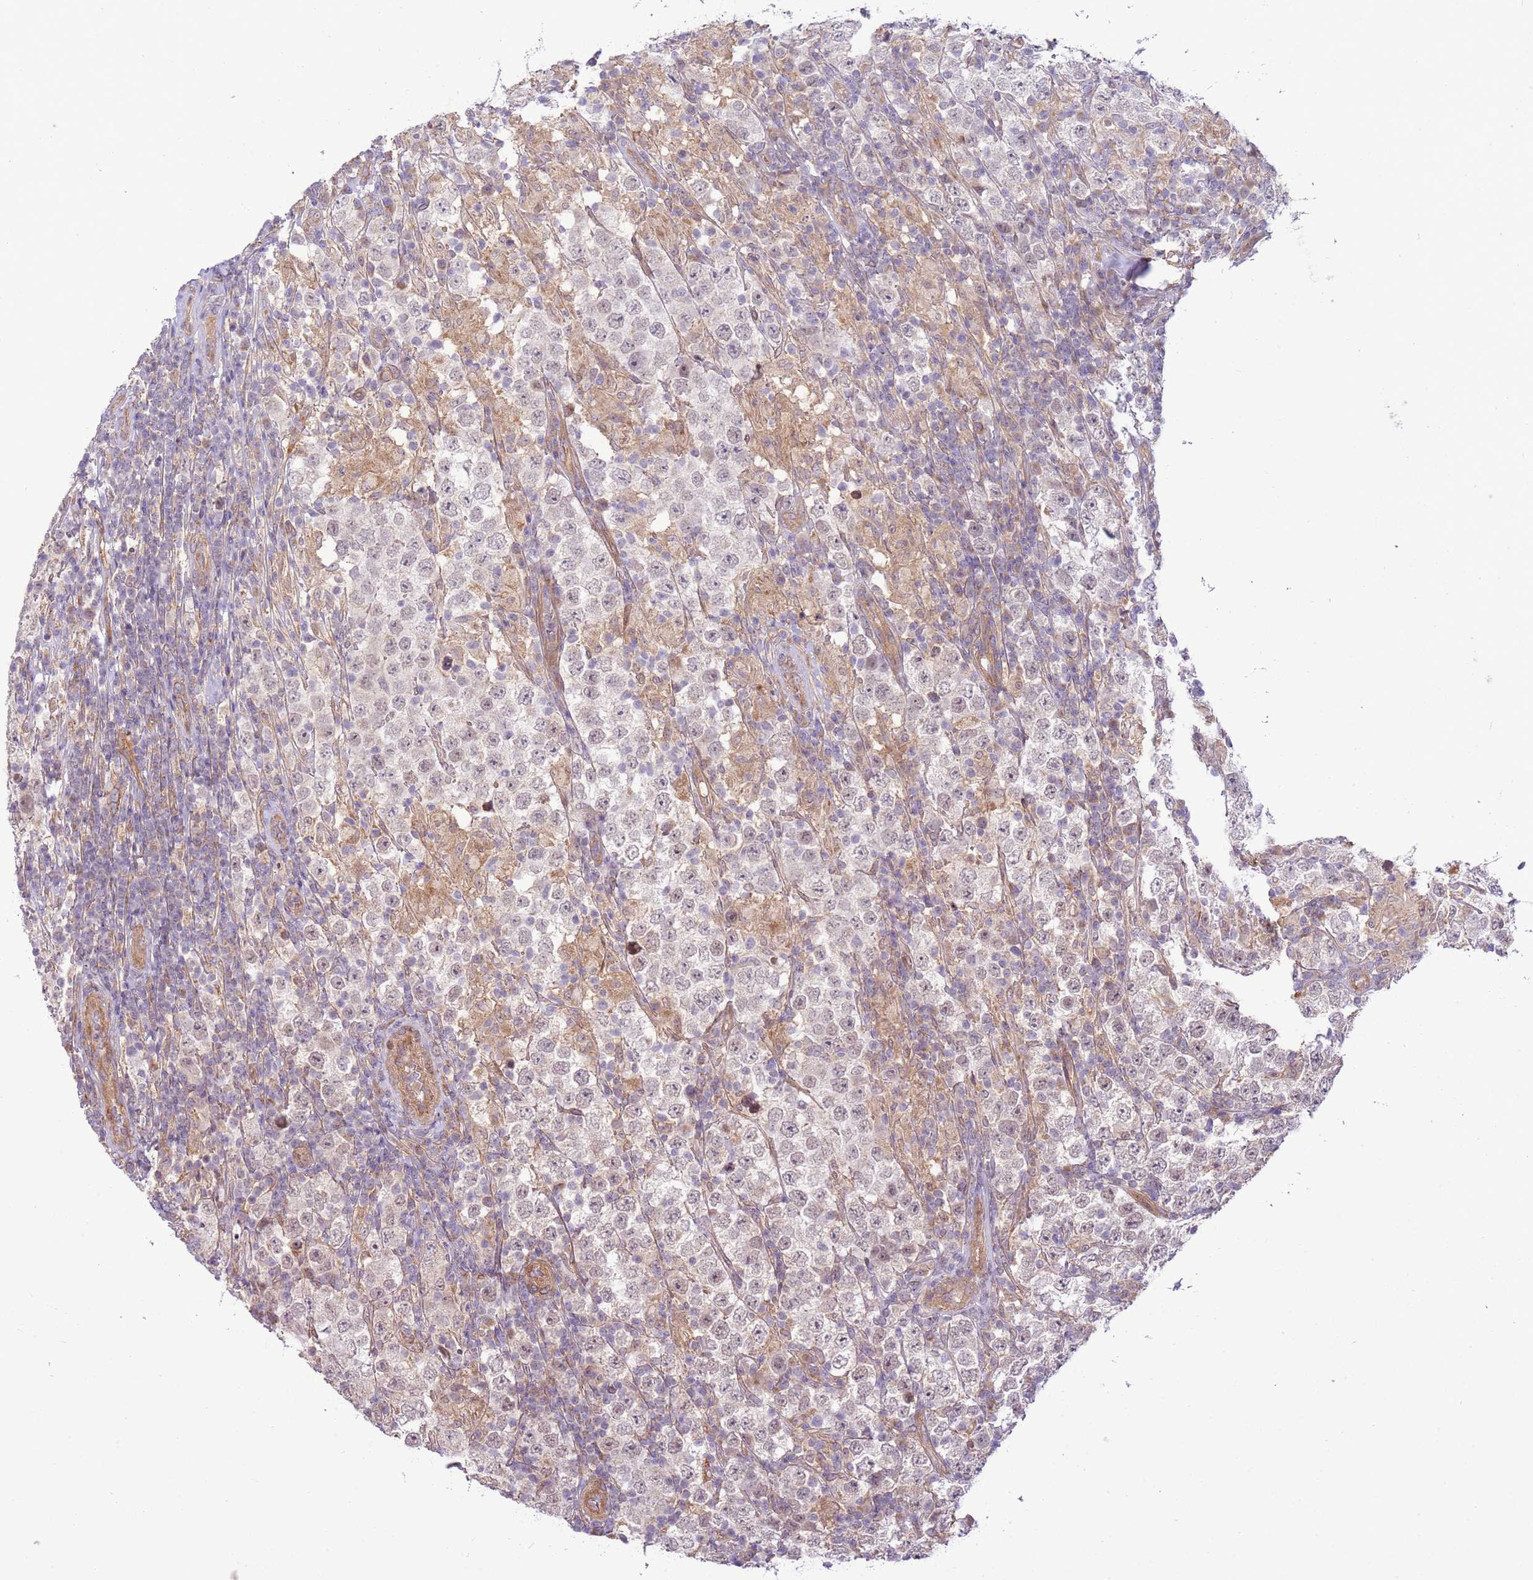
{"staining": {"intensity": "negative", "quantity": "none", "location": "none"}, "tissue": "testis cancer", "cell_type": "Tumor cells", "image_type": "cancer", "snomed": [{"axis": "morphology", "description": "Normal tissue, NOS"}, {"axis": "morphology", "description": "Urothelial carcinoma, High grade"}, {"axis": "morphology", "description": "Seminoma, NOS"}, {"axis": "morphology", "description": "Carcinoma, Embryonal, NOS"}, {"axis": "topography", "description": "Urinary bladder"}, {"axis": "topography", "description": "Testis"}], "caption": "IHC image of seminoma (testis) stained for a protein (brown), which displays no positivity in tumor cells.", "gene": "SCARA3", "patient": {"sex": "male", "age": 41}}